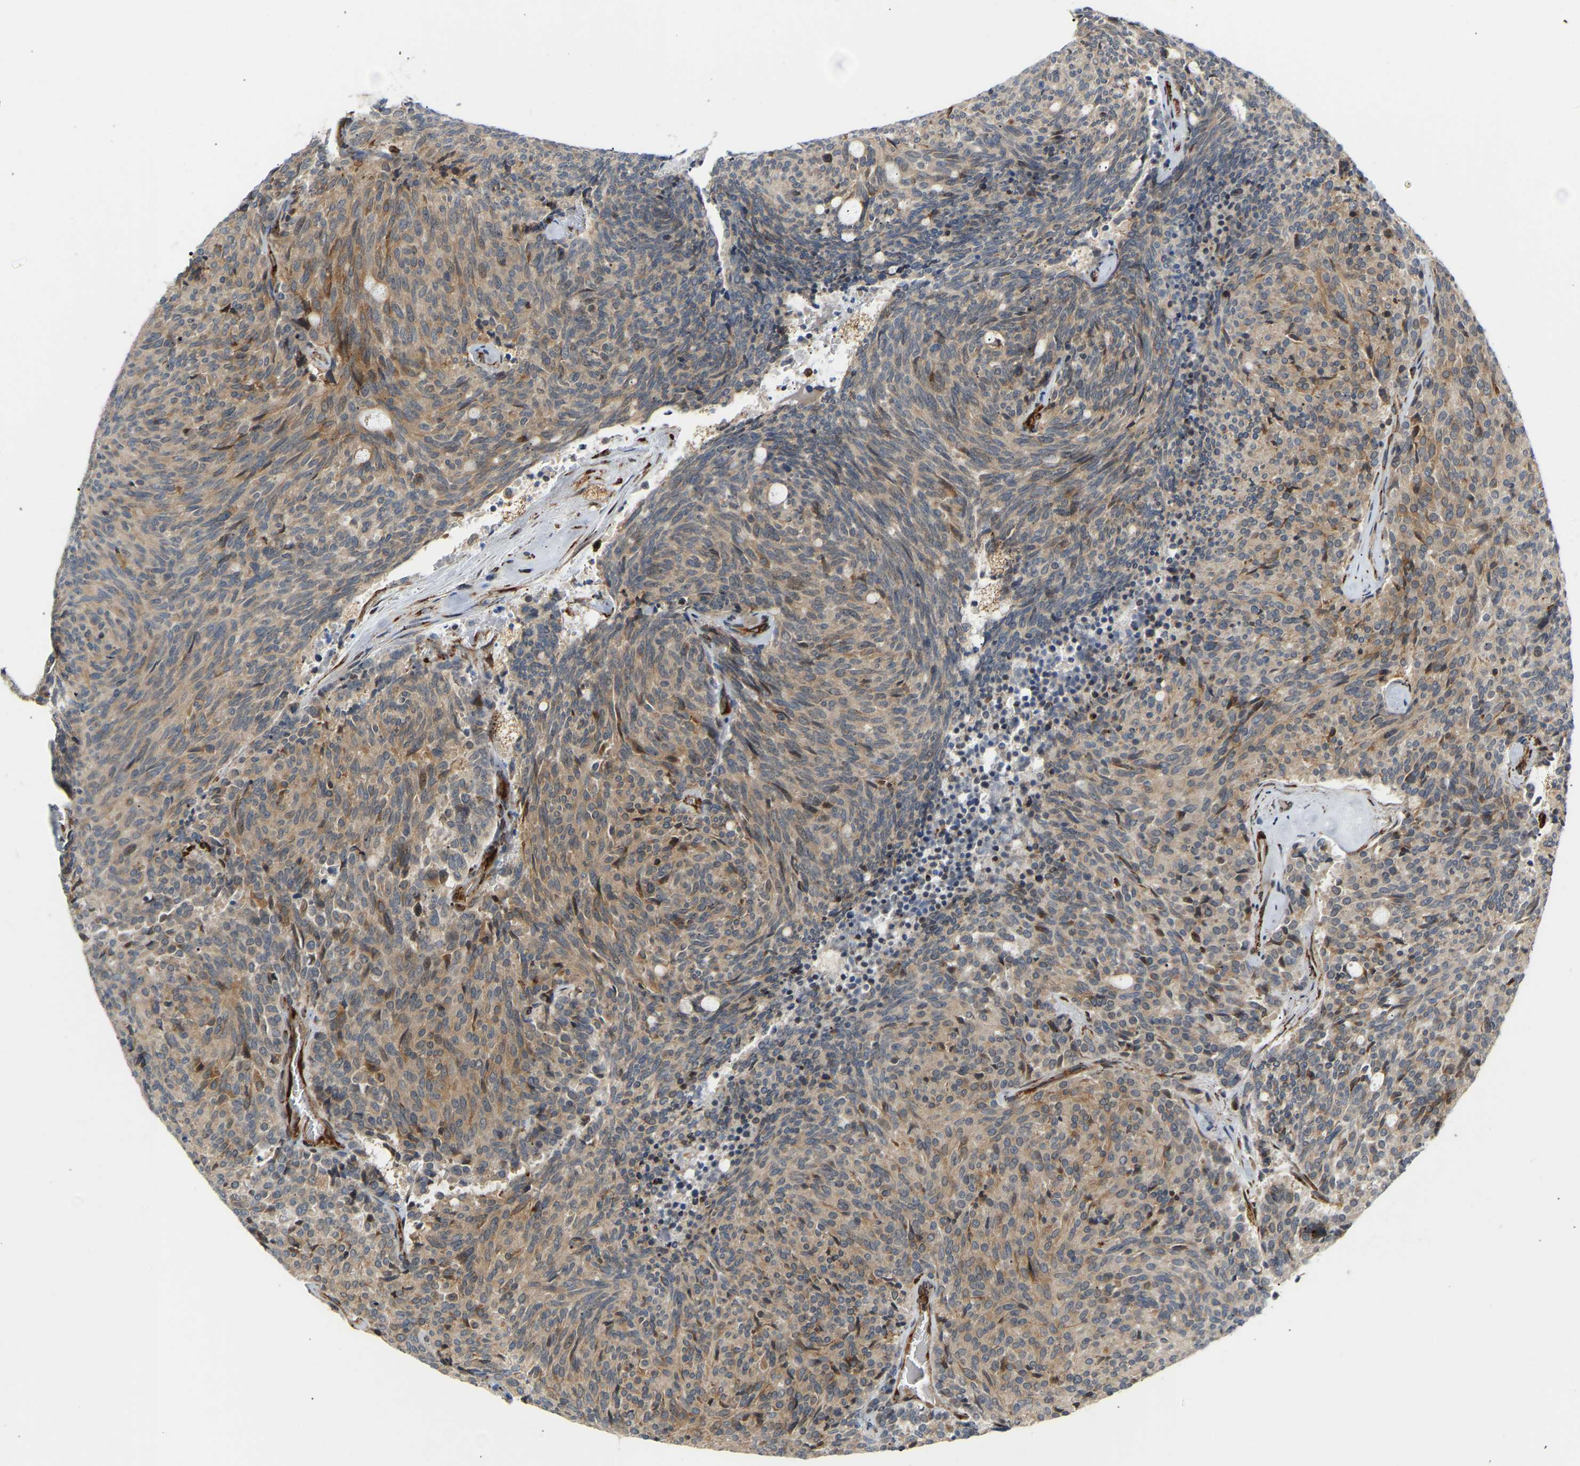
{"staining": {"intensity": "weak", "quantity": ">75%", "location": "cytoplasmic/membranous"}, "tissue": "carcinoid", "cell_type": "Tumor cells", "image_type": "cancer", "snomed": [{"axis": "morphology", "description": "Carcinoid, malignant, NOS"}, {"axis": "topography", "description": "Pancreas"}], "caption": "Immunohistochemistry photomicrograph of human carcinoid (malignant) stained for a protein (brown), which displays low levels of weak cytoplasmic/membranous positivity in about >75% of tumor cells.", "gene": "PLCG2", "patient": {"sex": "female", "age": 54}}